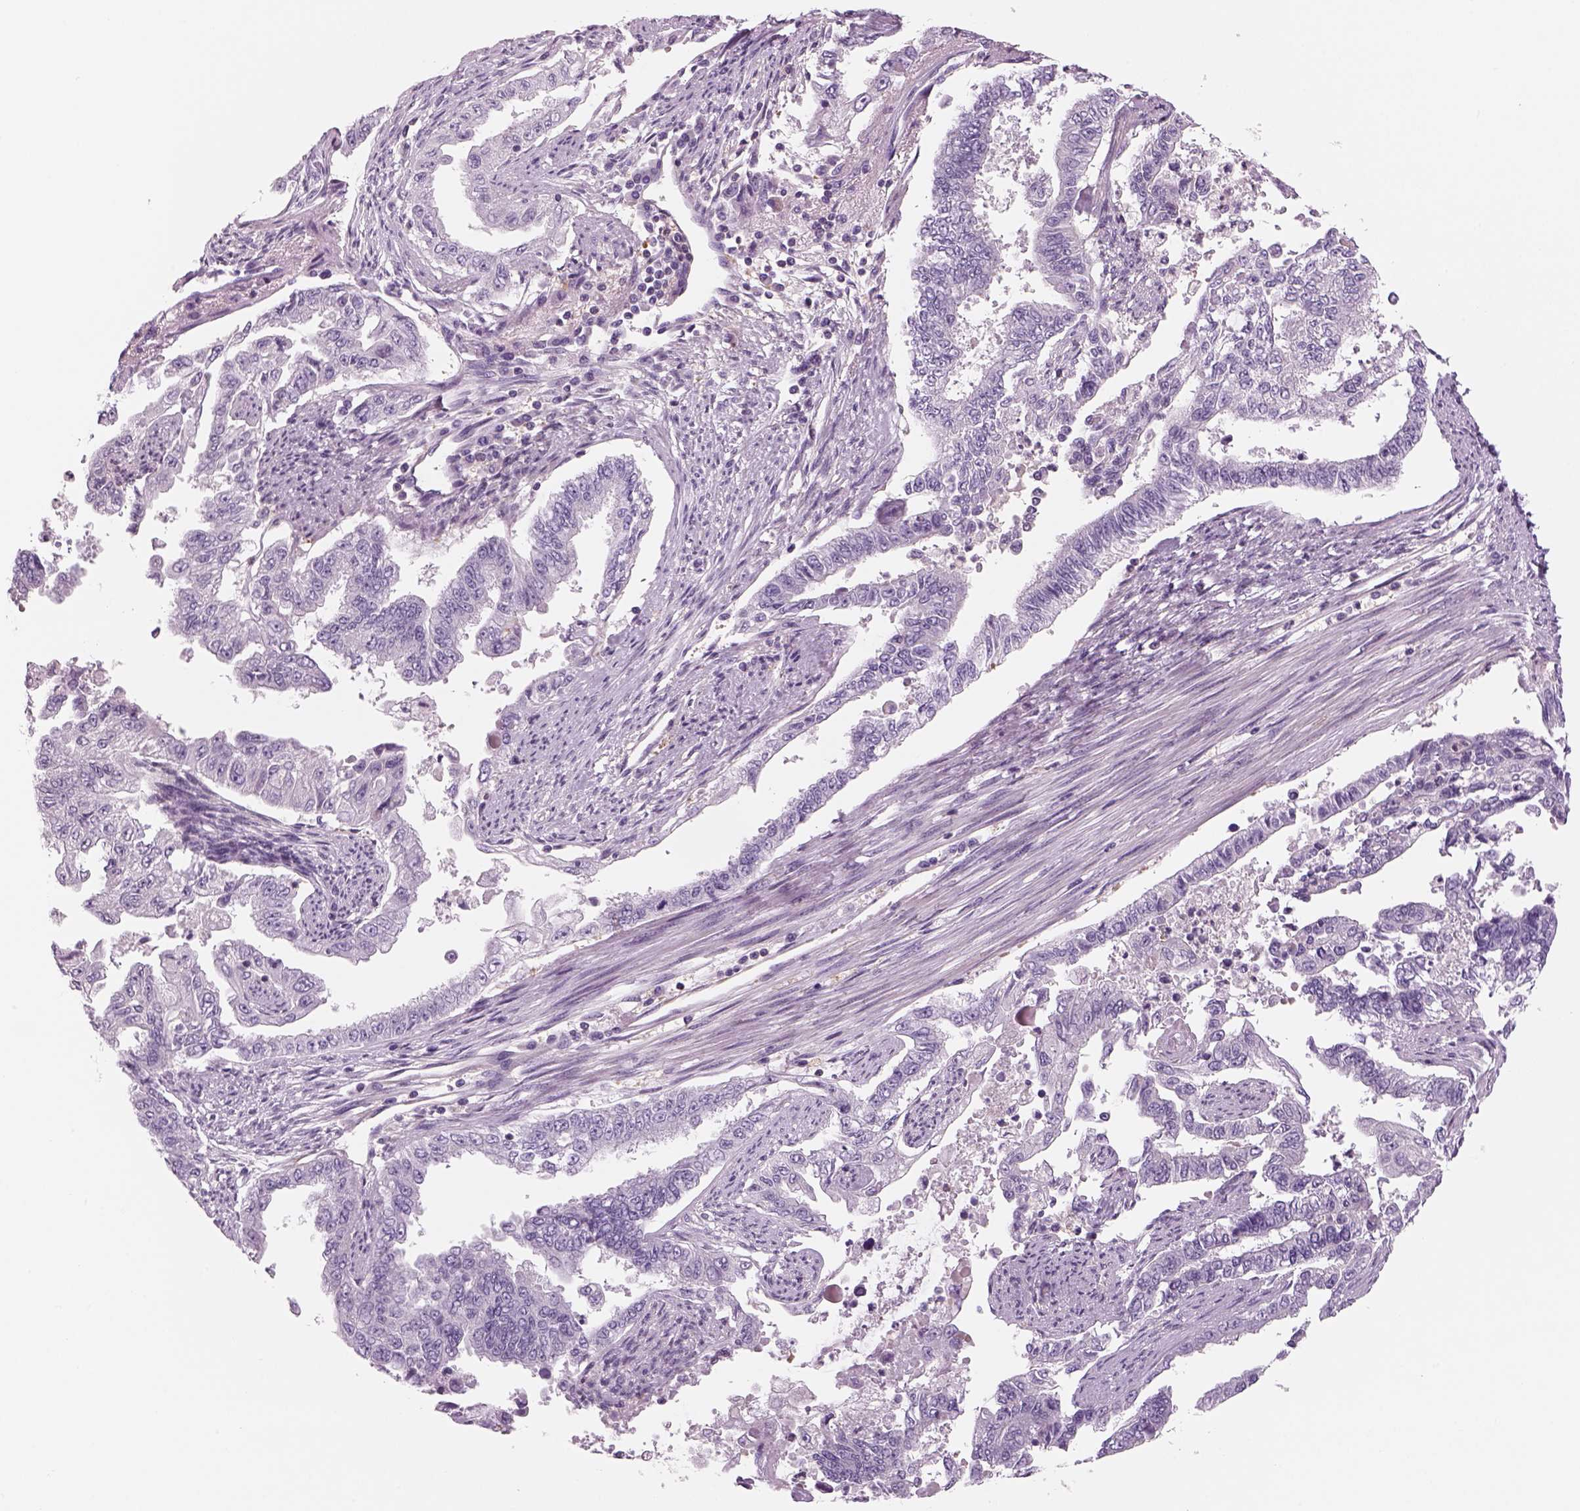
{"staining": {"intensity": "negative", "quantity": "none", "location": "none"}, "tissue": "endometrial cancer", "cell_type": "Tumor cells", "image_type": "cancer", "snomed": [{"axis": "morphology", "description": "Adenocarcinoma, NOS"}, {"axis": "topography", "description": "Uterus"}], "caption": "IHC histopathology image of neoplastic tissue: human endometrial cancer stained with DAB exhibits no significant protein expression in tumor cells.", "gene": "SLC1A7", "patient": {"sex": "female", "age": 59}}